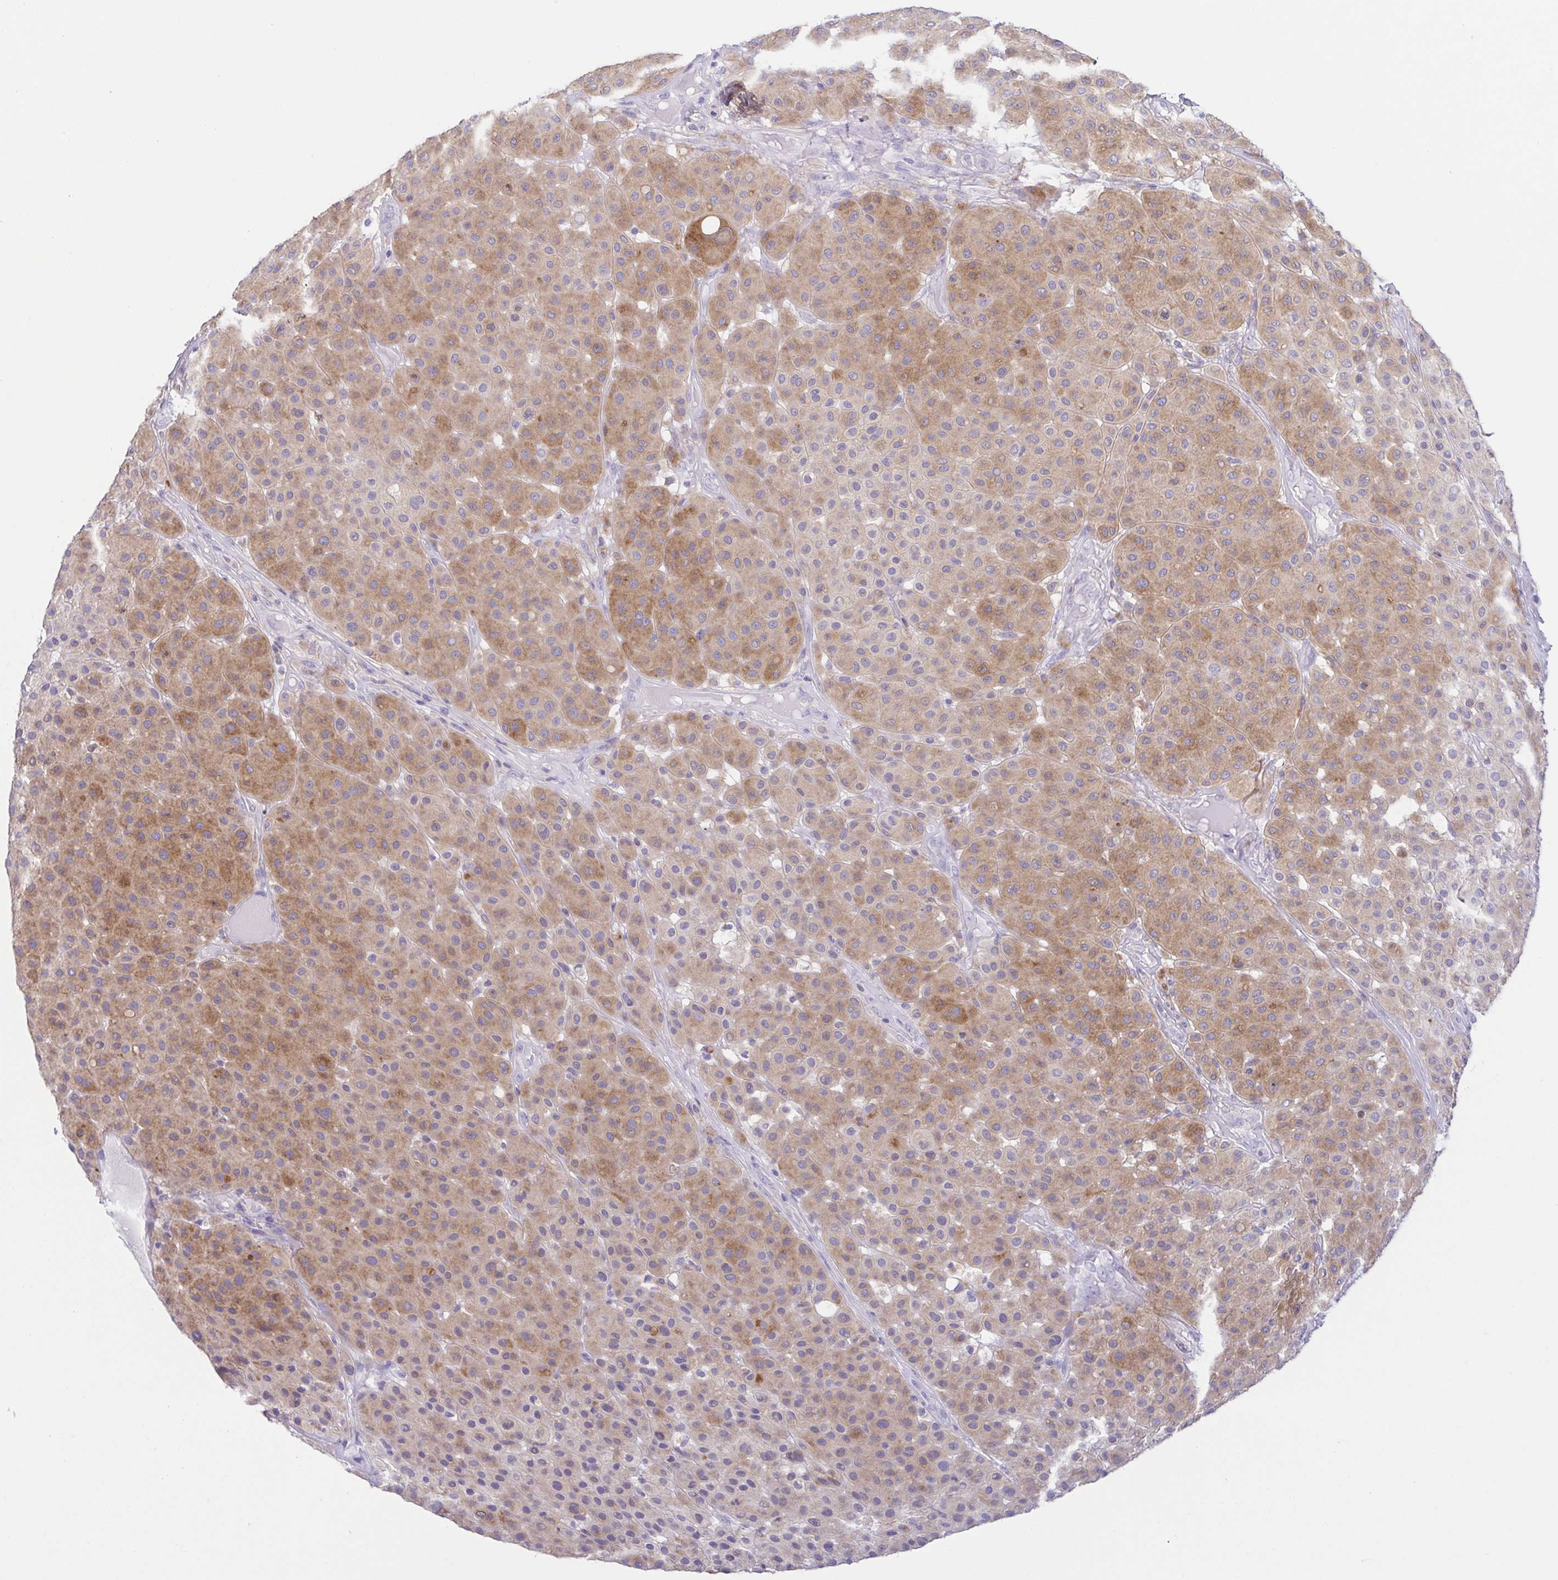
{"staining": {"intensity": "moderate", "quantity": ">75%", "location": "cytoplasmic/membranous"}, "tissue": "melanoma", "cell_type": "Tumor cells", "image_type": "cancer", "snomed": [{"axis": "morphology", "description": "Malignant melanoma, Metastatic site"}, {"axis": "topography", "description": "Smooth muscle"}], "caption": "A histopathology image of malignant melanoma (metastatic site) stained for a protein shows moderate cytoplasmic/membranous brown staining in tumor cells.", "gene": "ATP6V1G2", "patient": {"sex": "male", "age": 41}}